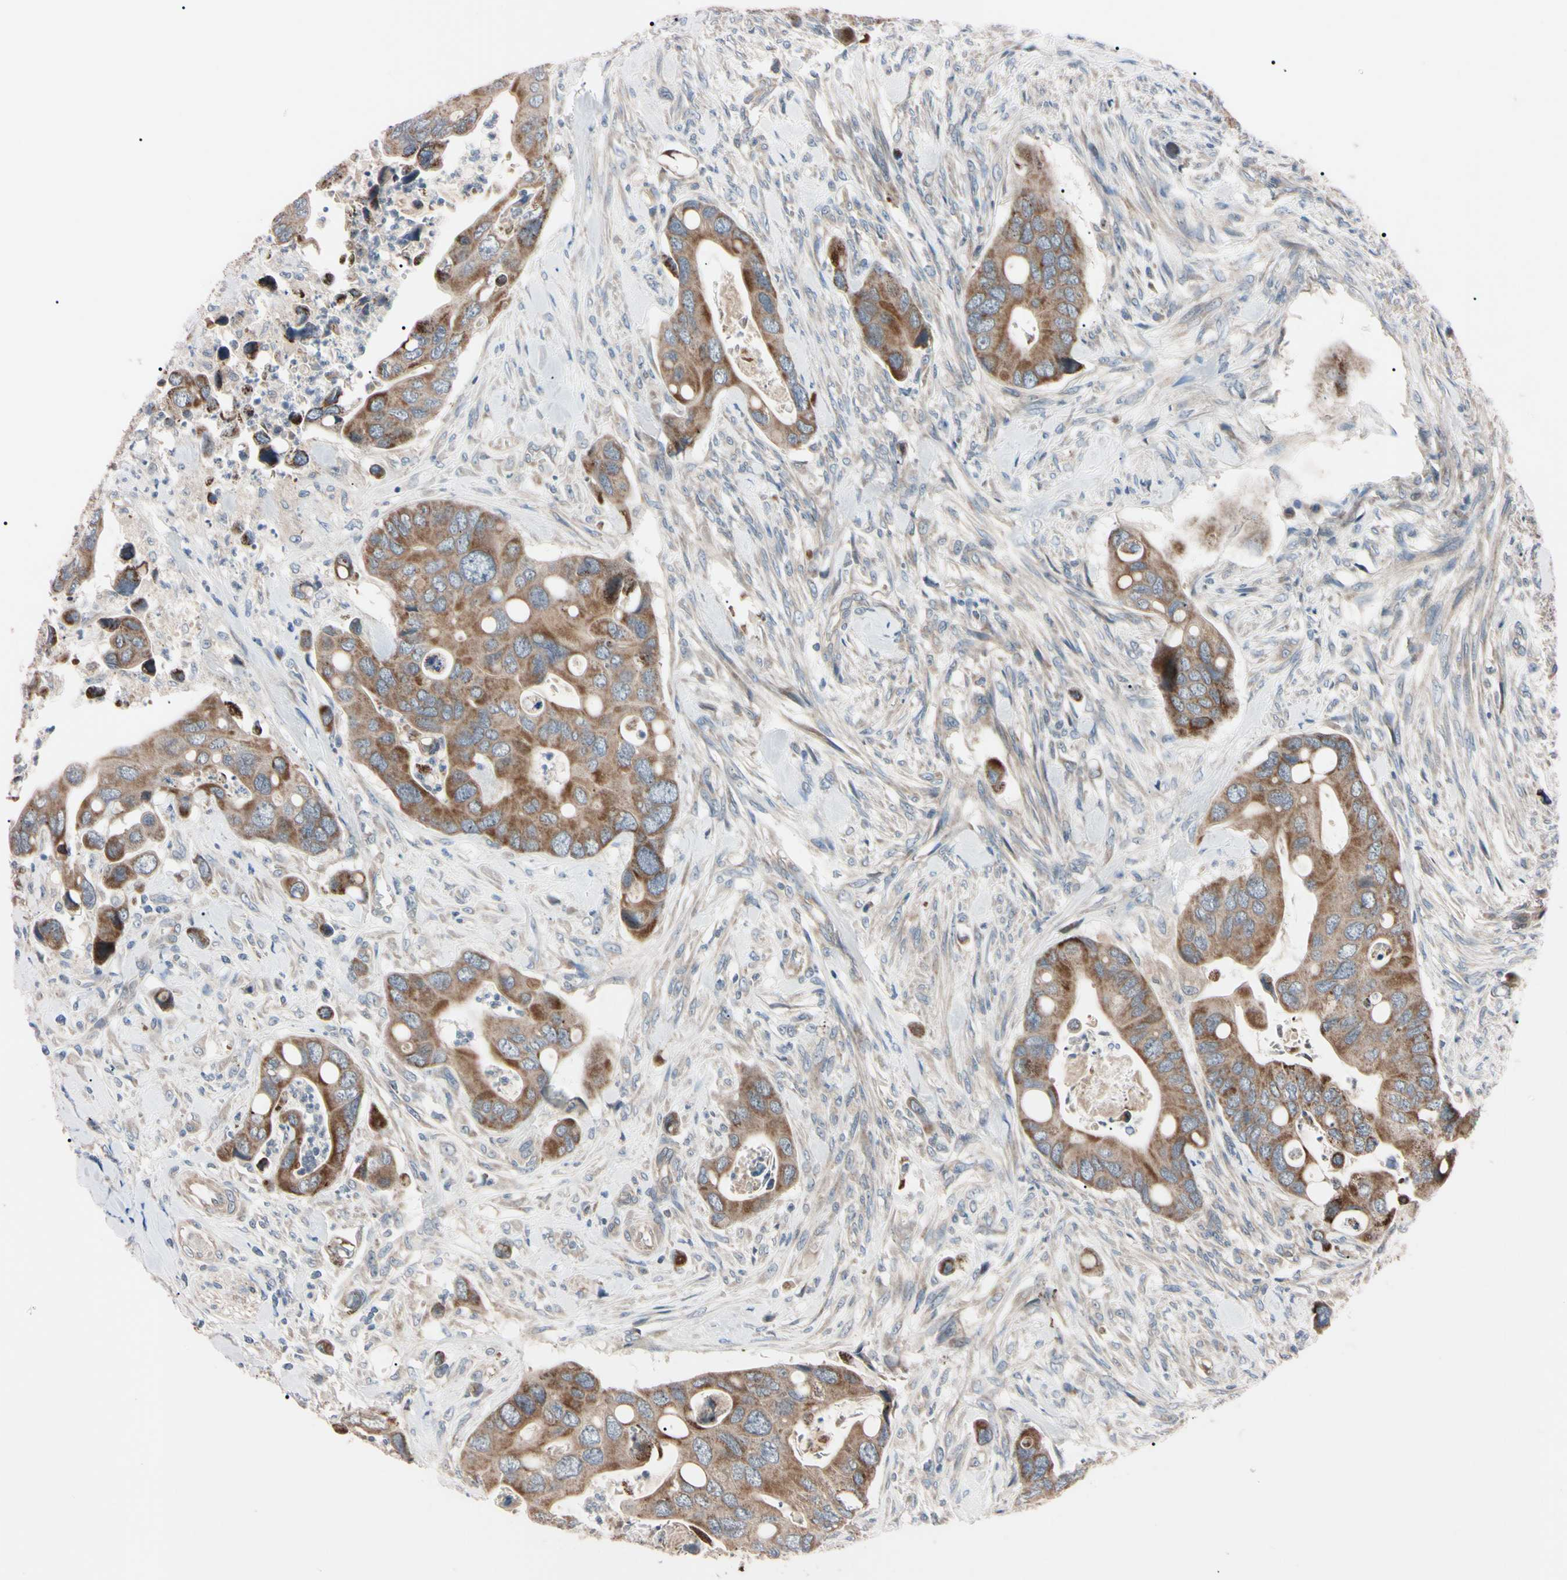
{"staining": {"intensity": "weak", "quantity": ">75%", "location": "cytoplasmic/membranous"}, "tissue": "colorectal cancer", "cell_type": "Tumor cells", "image_type": "cancer", "snomed": [{"axis": "morphology", "description": "Adenocarcinoma, NOS"}, {"axis": "topography", "description": "Rectum"}], "caption": "Human colorectal cancer (adenocarcinoma) stained with a protein marker exhibits weak staining in tumor cells.", "gene": "TNFRSF1A", "patient": {"sex": "female", "age": 57}}